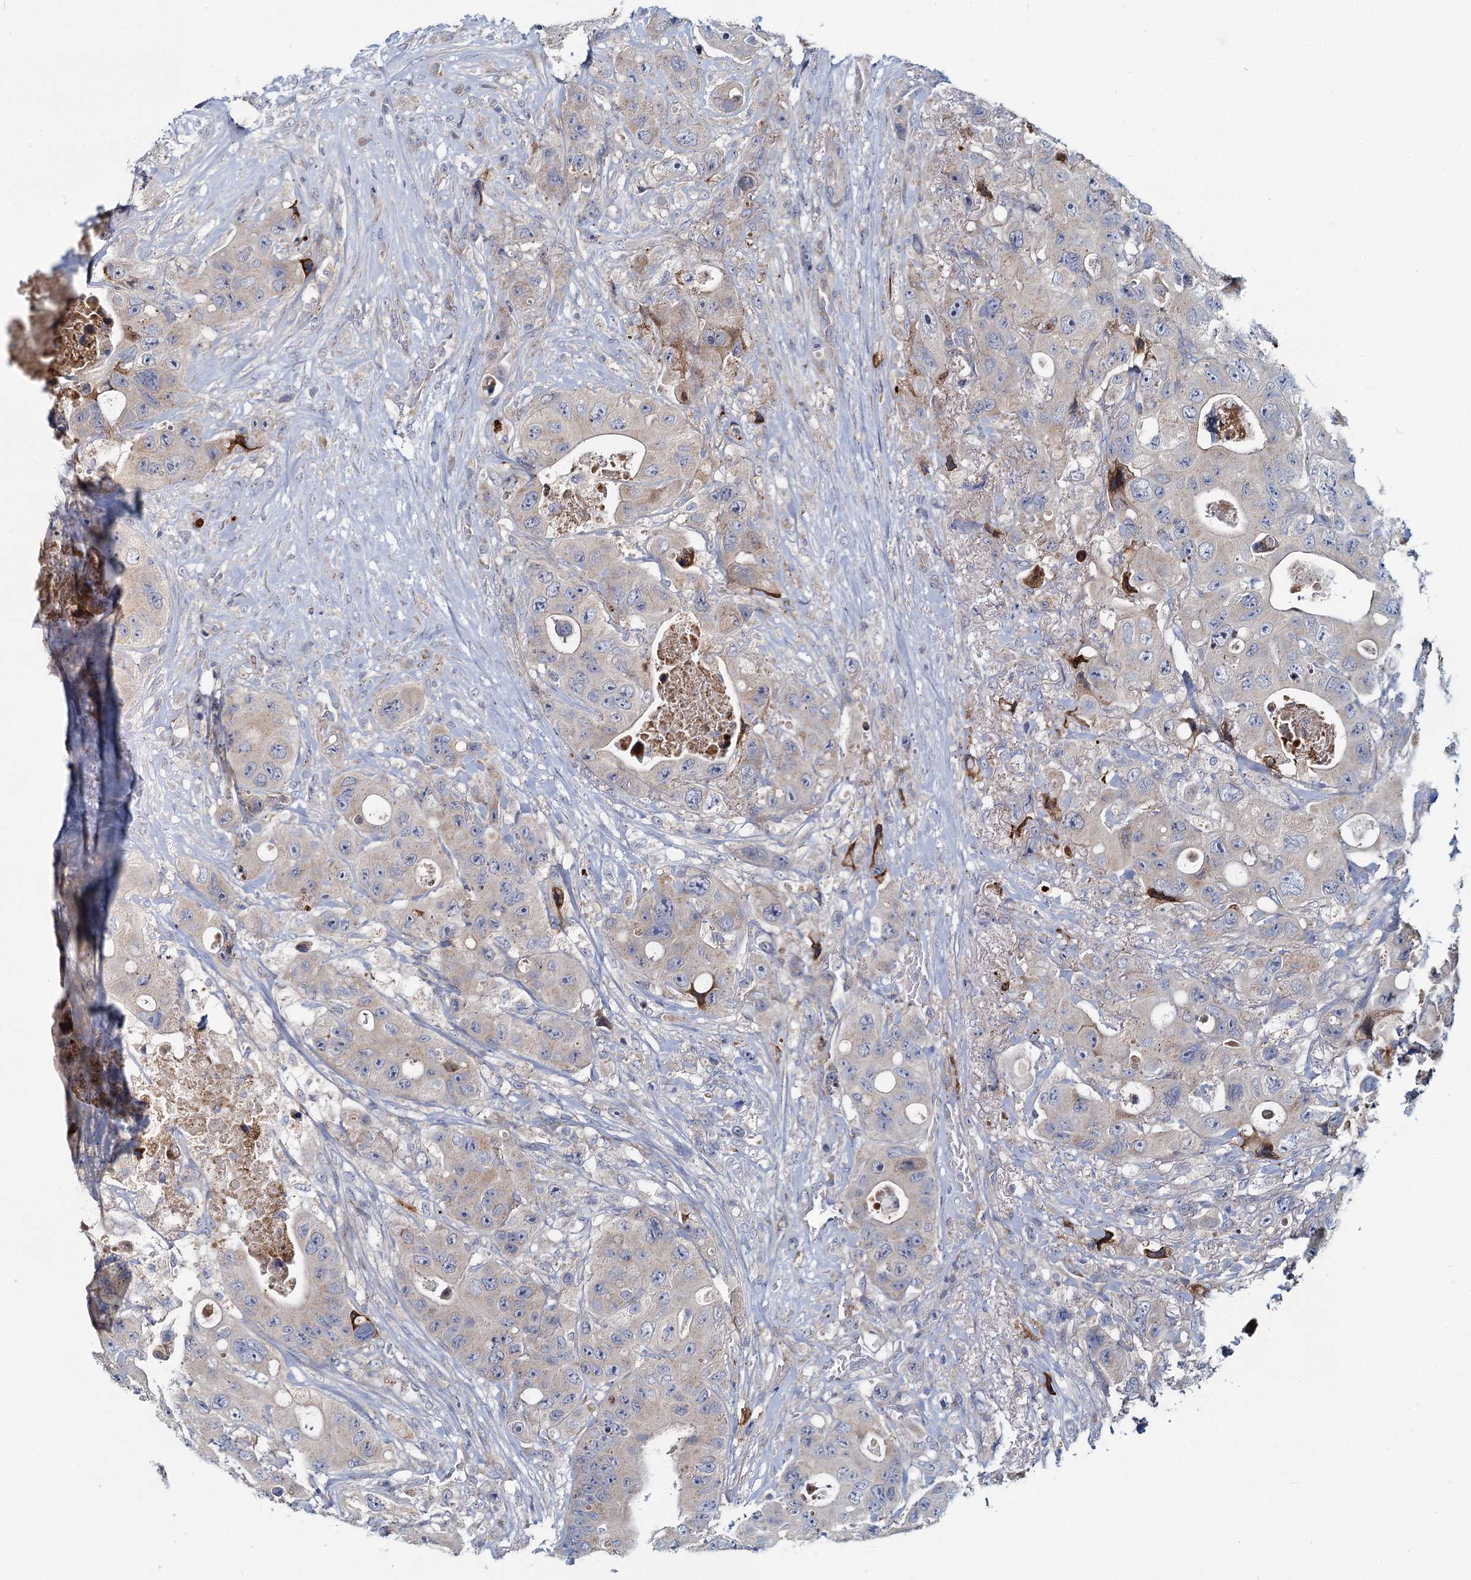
{"staining": {"intensity": "negative", "quantity": "none", "location": "none"}, "tissue": "colorectal cancer", "cell_type": "Tumor cells", "image_type": "cancer", "snomed": [{"axis": "morphology", "description": "Adenocarcinoma, NOS"}, {"axis": "topography", "description": "Colon"}], "caption": "A micrograph of colorectal adenocarcinoma stained for a protein demonstrates no brown staining in tumor cells.", "gene": "DCUN1D2", "patient": {"sex": "female", "age": 46}}